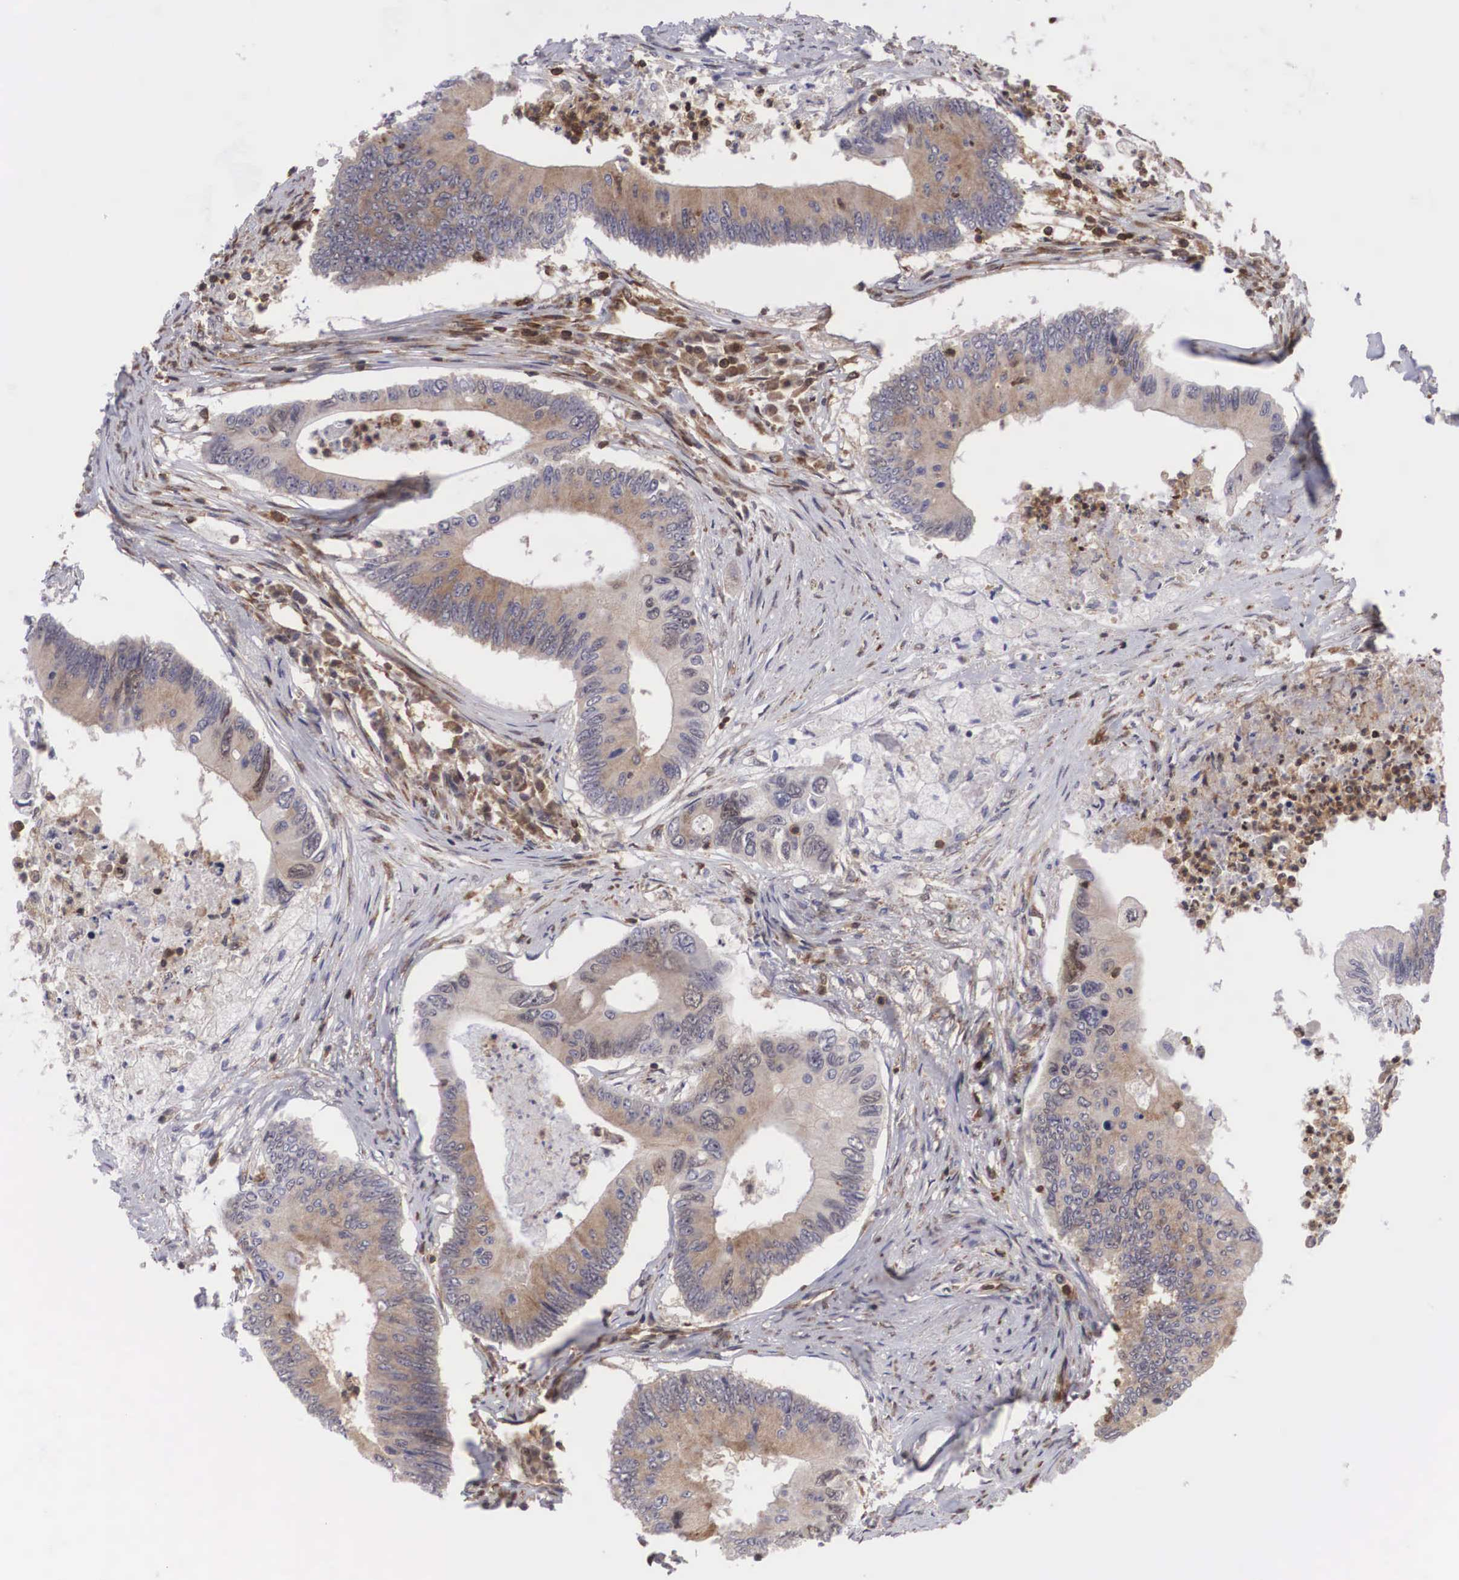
{"staining": {"intensity": "weak", "quantity": ">75%", "location": "cytoplasmic/membranous"}, "tissue": "colorectal cancer", "cell_type": "Tumor cells", "image_type": "cancer", "snomed": [{"axis": "morphology", "description": "Adenocarcinoma, NOS"}, {"axis": "topography", "description": "Colon"}], "caption": "High-power microscopy captured an immunohistochemistry (IHC) photomicrograph of colorectal adenocarcinoma, revealing weak cytoplasmic/membranous expression in about >75% of tumor cells.", "gene": "ADSL", "patient": {"sex": "male", "age": 65}}